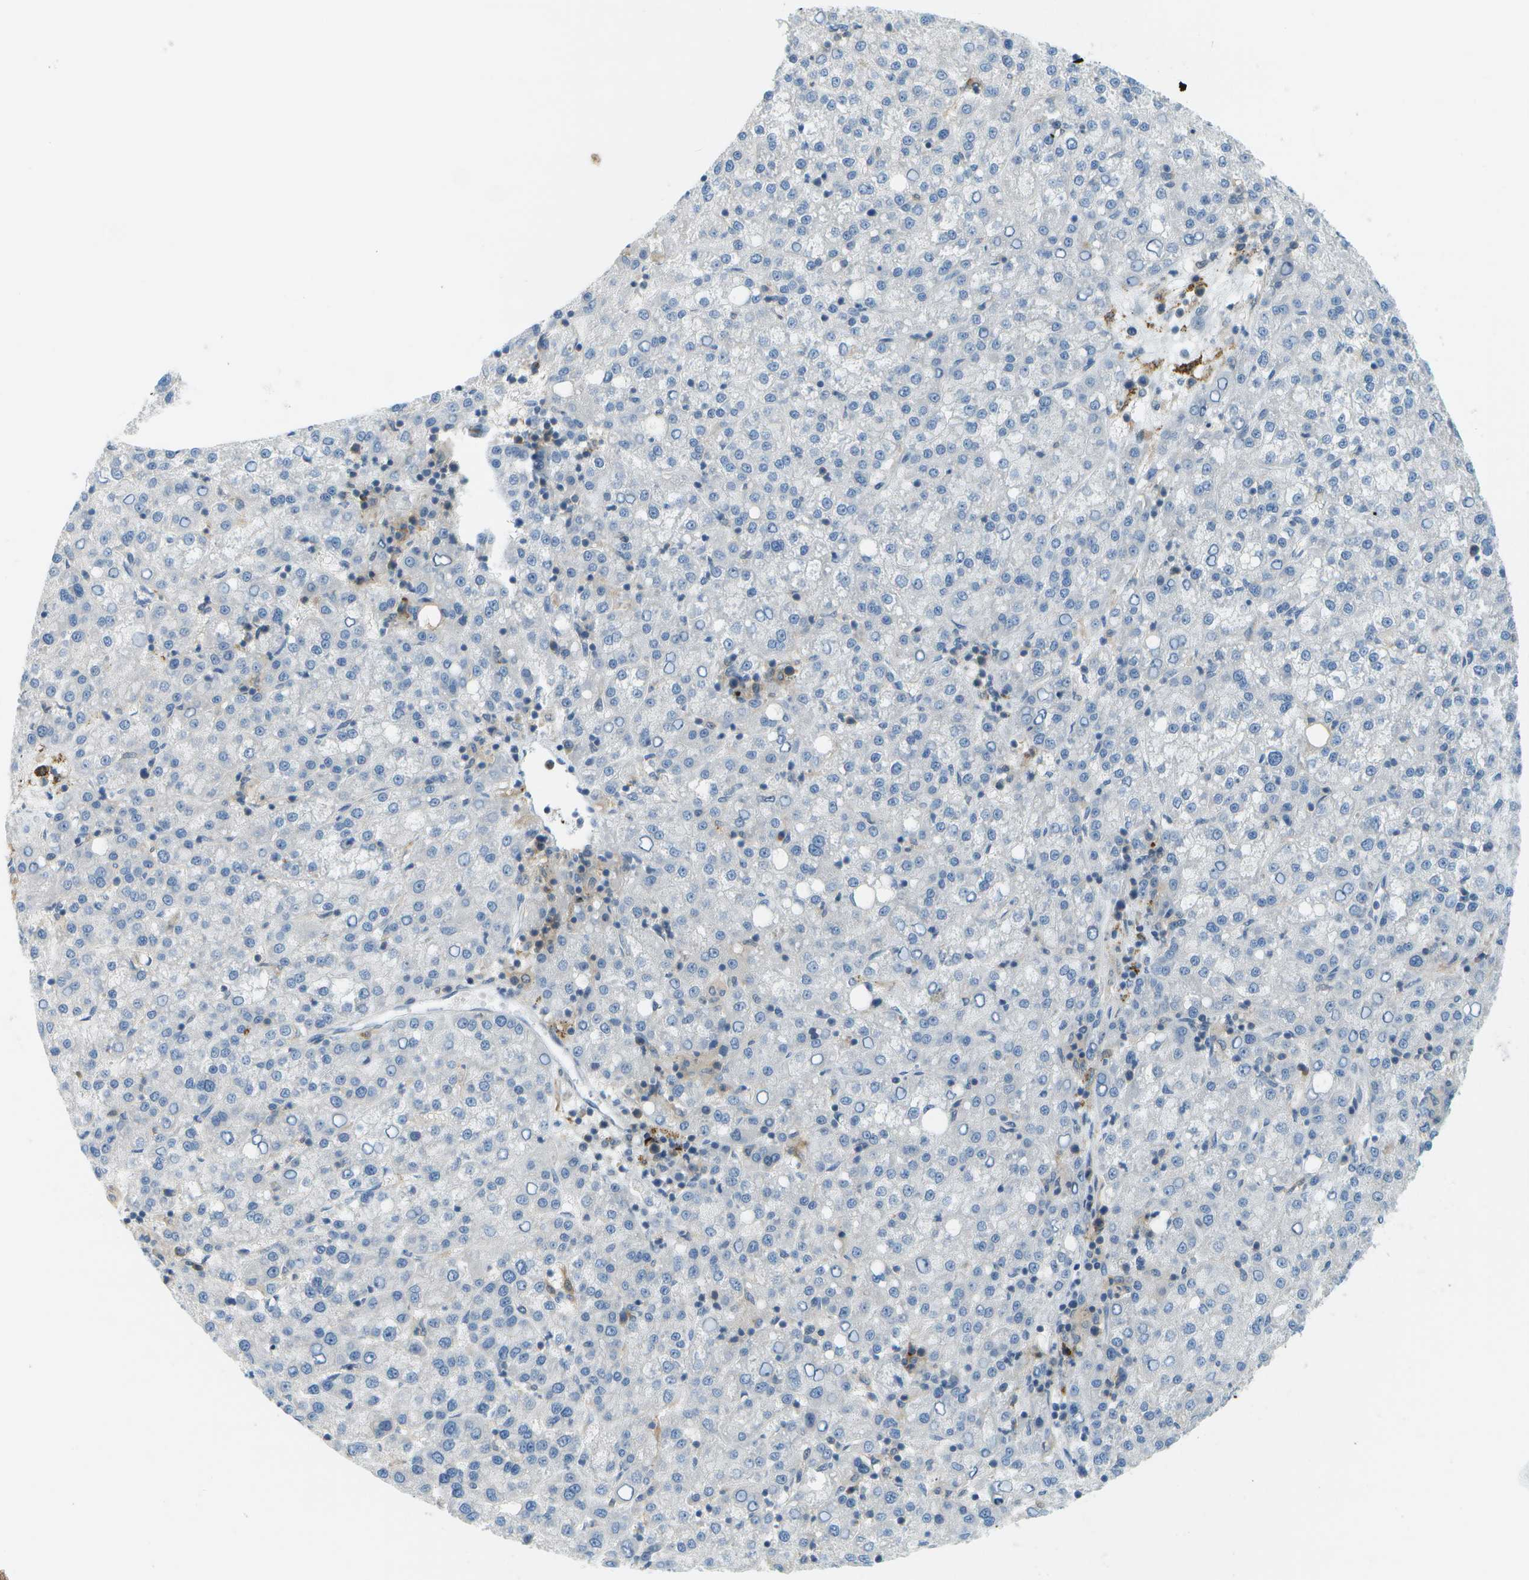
{"staining": {"intensity": "negative", "quantity": "none", "location": "none"}, "tissue": "liver cancer", "cell_type": "Tumor cells", "image_type": "cancer", "snomed": [{"axis": "morphology", "description": "Carcinoma, Hepatocellular, NOS"}, {"axis": "topography", "description": "Liver"}], "caption": "Immunohistochemistry (IHC) image of neoplastic tissue: liver hepatocellular carcinoma stained with DAB (3,3'-diaminobenzidine) demonstrates no significant protein staining in tumor cells.", "gene": "CDH23", "patient": {"sex": "female", "age": 58}}